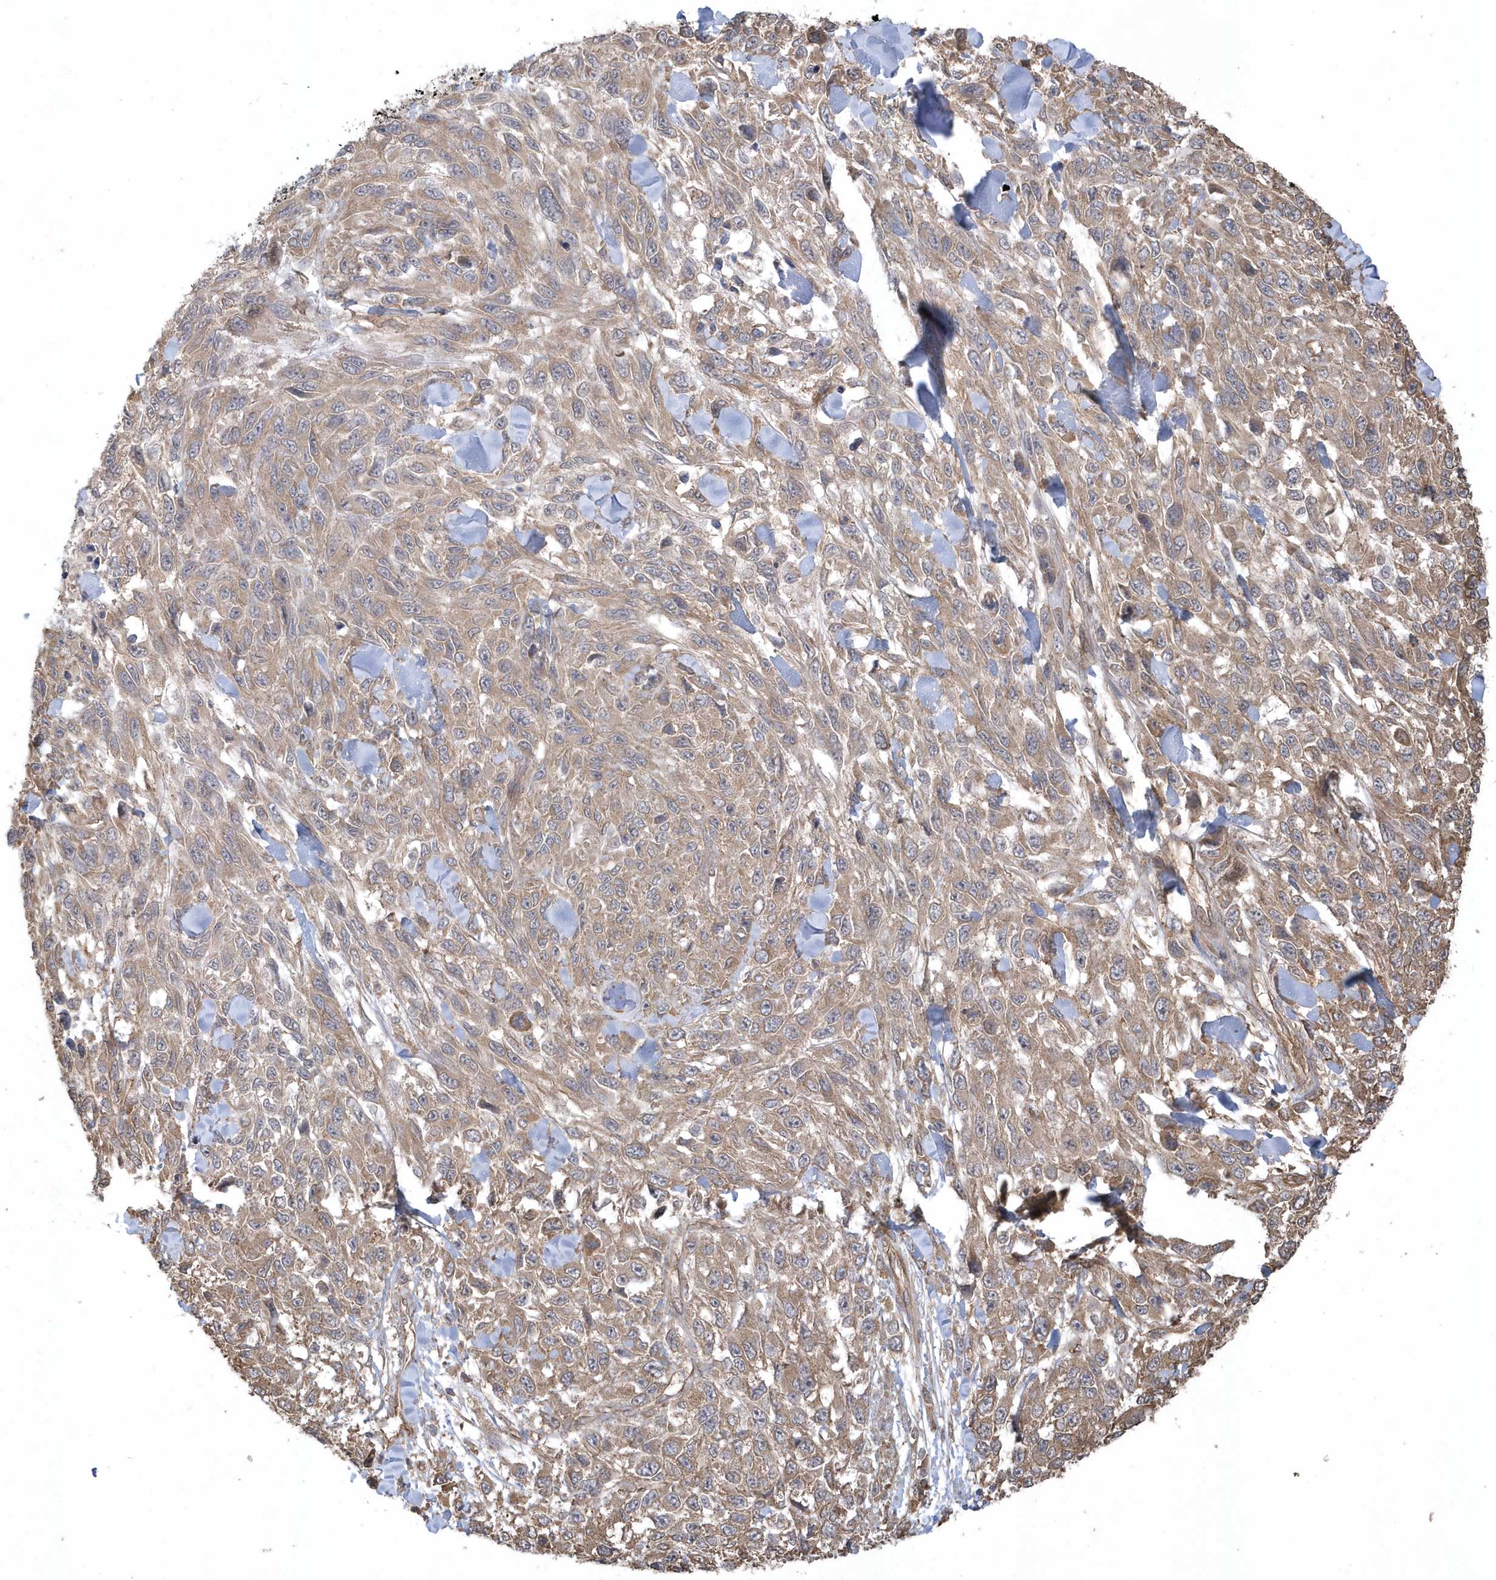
{"staining": {"intensity": "moderate", "quantity": ">75%", "location": "cytoplasmic/membranous"}, "tissue": "melanoma", "cell_type": "Tumor cells", "image_type": "cancer", "snomed": [{"axis": "morphology", "description": "Malignant melanoma, NOS"}, {"axis": "topography", "description": "Skin"}], "caption": "Malignant melanoma was stained to show a protein in brown. There is medium levels of moderate cytoplasmic/membranous staining in about >75% of tumor cells. The protein of interest is shown in brown color, while the nuclei are stained blue.", "gene": "HERPUD1", "patient": {"sex": "female", "age": 96}}